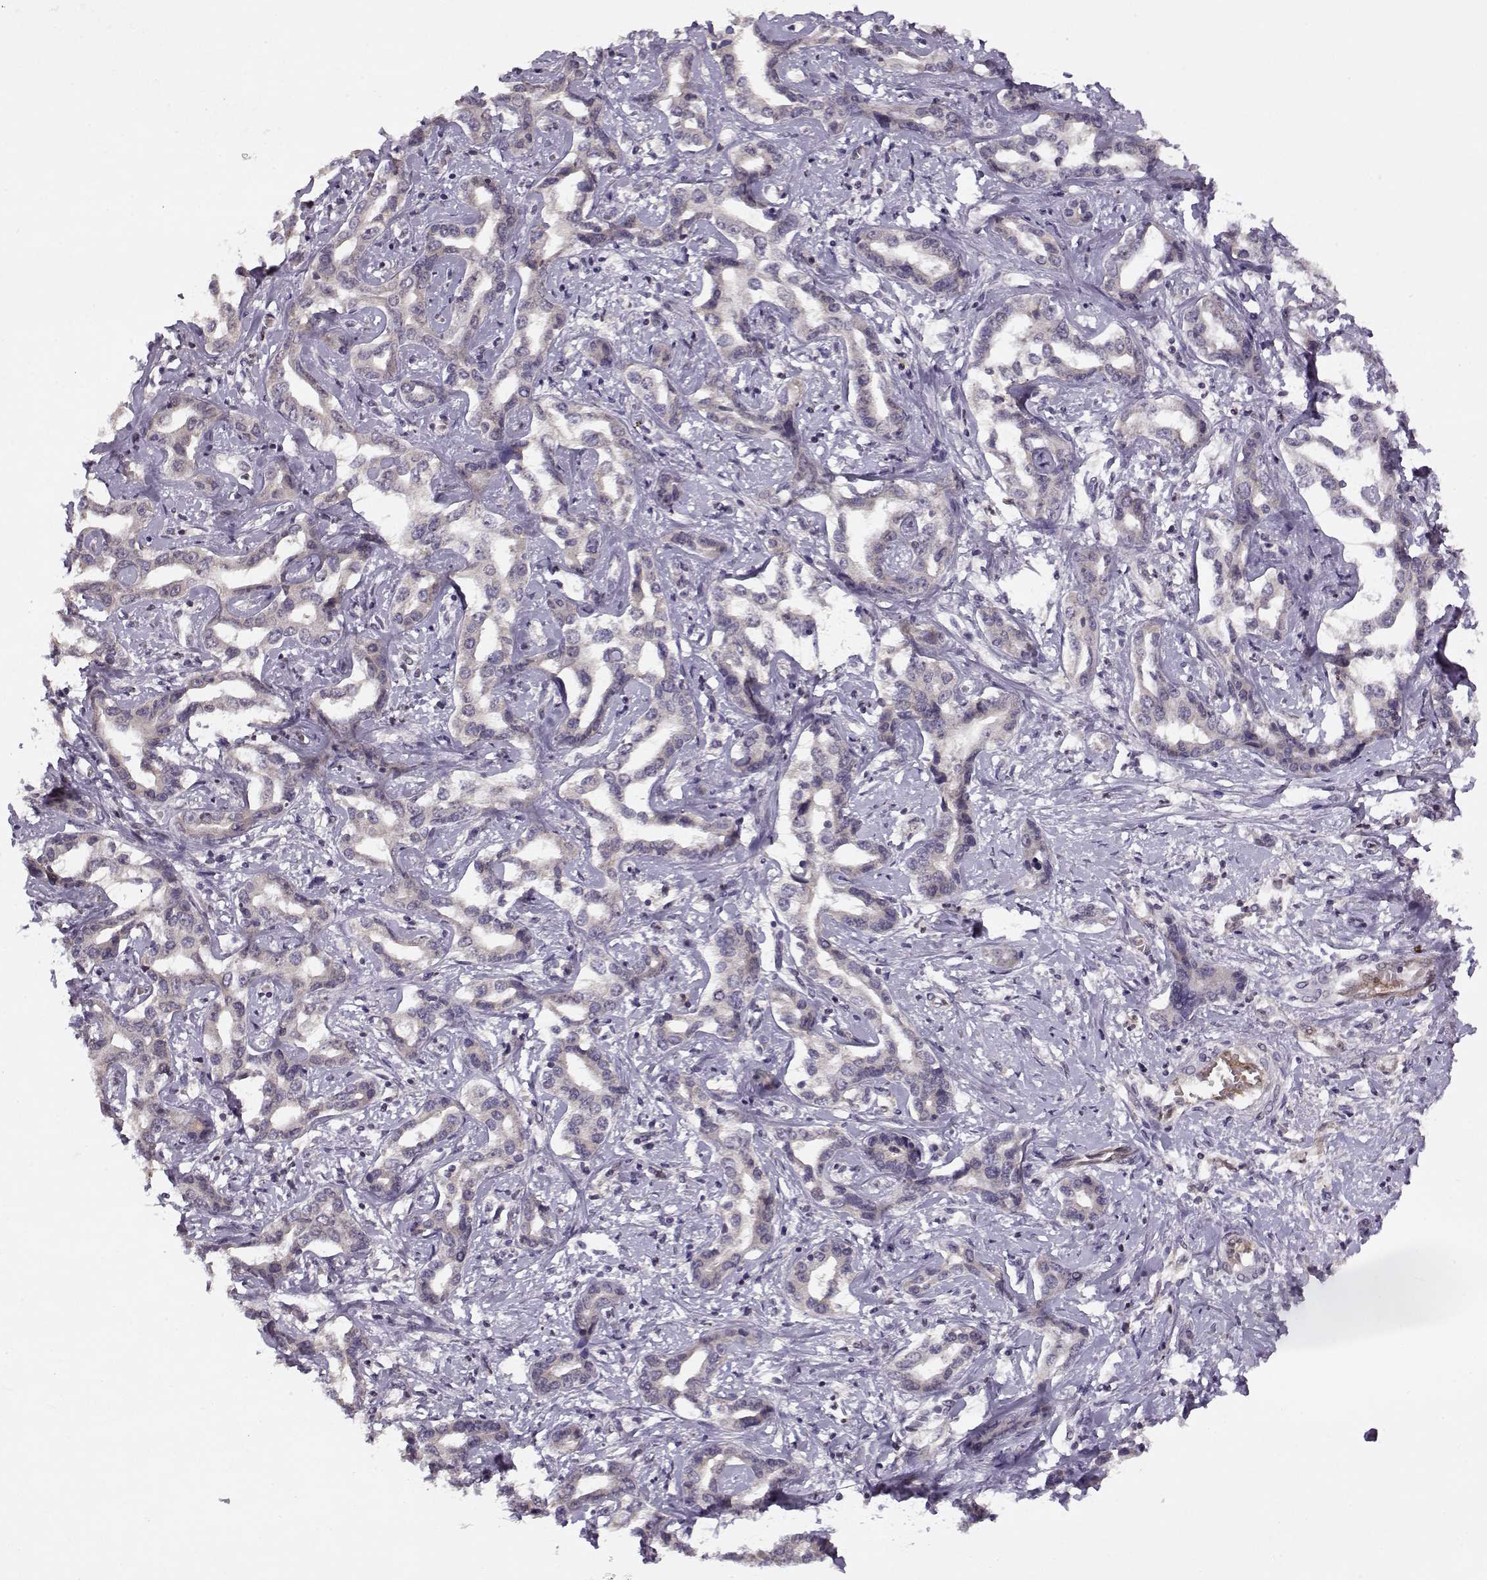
{"staining": {"intensity": "negative", "quantity": "none", "location": "none"}, "tissue": "liver cancer", "cell_type": "Tumor cells", "image_type": "cancer", "snomed": [{"axis": "morphology", "description": "Cholangiocarcinoma"}, {"axis": "topography", "description": "Liver"}], "caption": "Immunohistochemistry (IHC) photomicrograph of neoplastic tissue: liver cancer stained with DAB reveals no significant protein expression in tumor cells.", "gene": "BMX", "patient": {"sex": "male", "age": 59}}